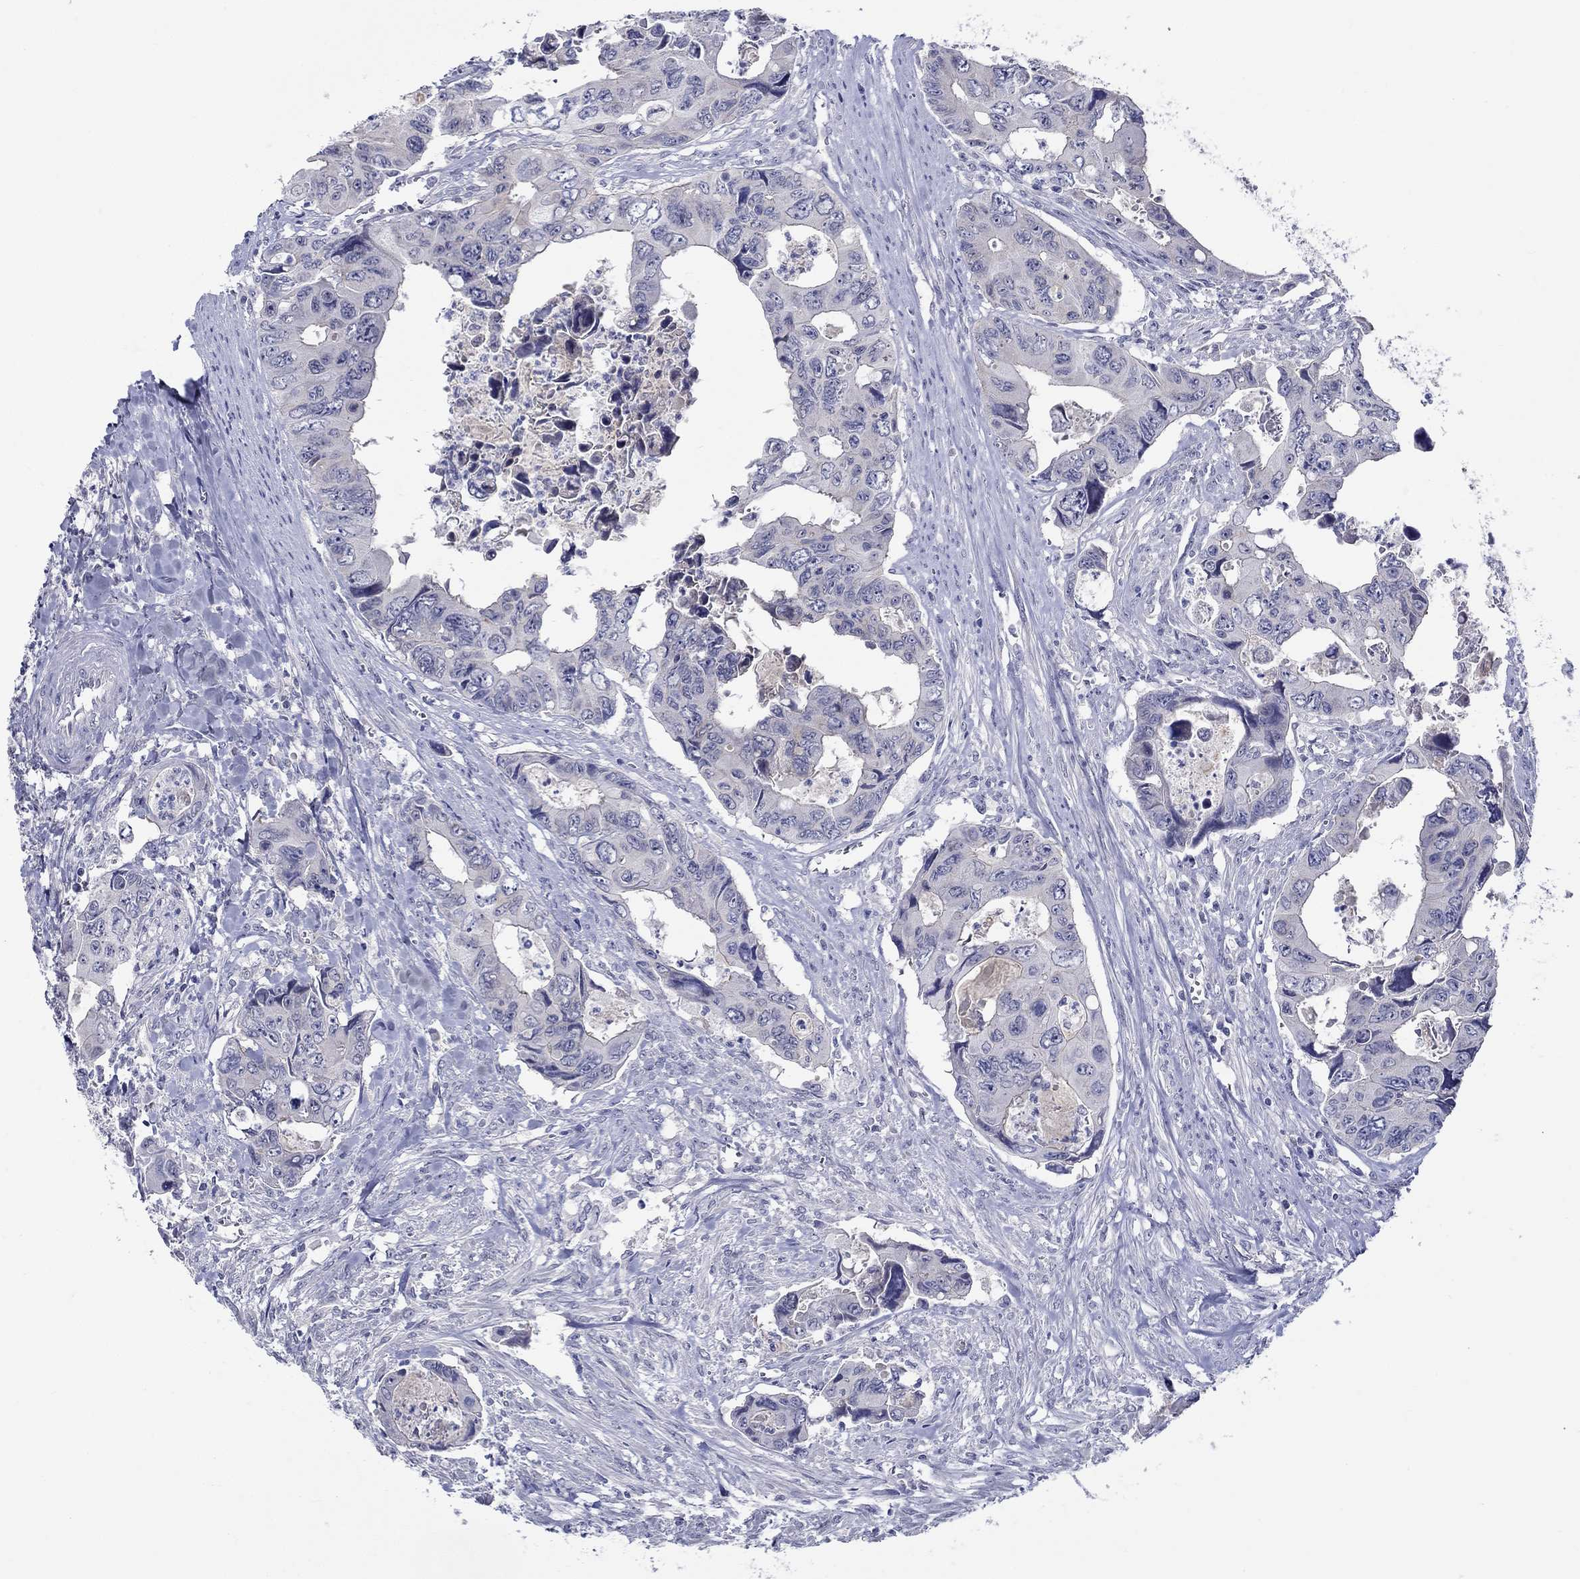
{"staining": {"intensity": "negative", "quantity": "none", "location": "none"}, "tissue": "colorectal cancer", "cell_type": "Tumor cells", "image_type": "cancer", "snomed": [{"axis": "morphology", "description": "Adenocarcinoma, NOS"}, {"axis": "topography", "description": "Rectum"}], "caption": "Tumor cells show no significant staining in colorectal adenocarcinoma.", "gene": "SLC30A3", "patient": {"sex": "male", "age": 62}}